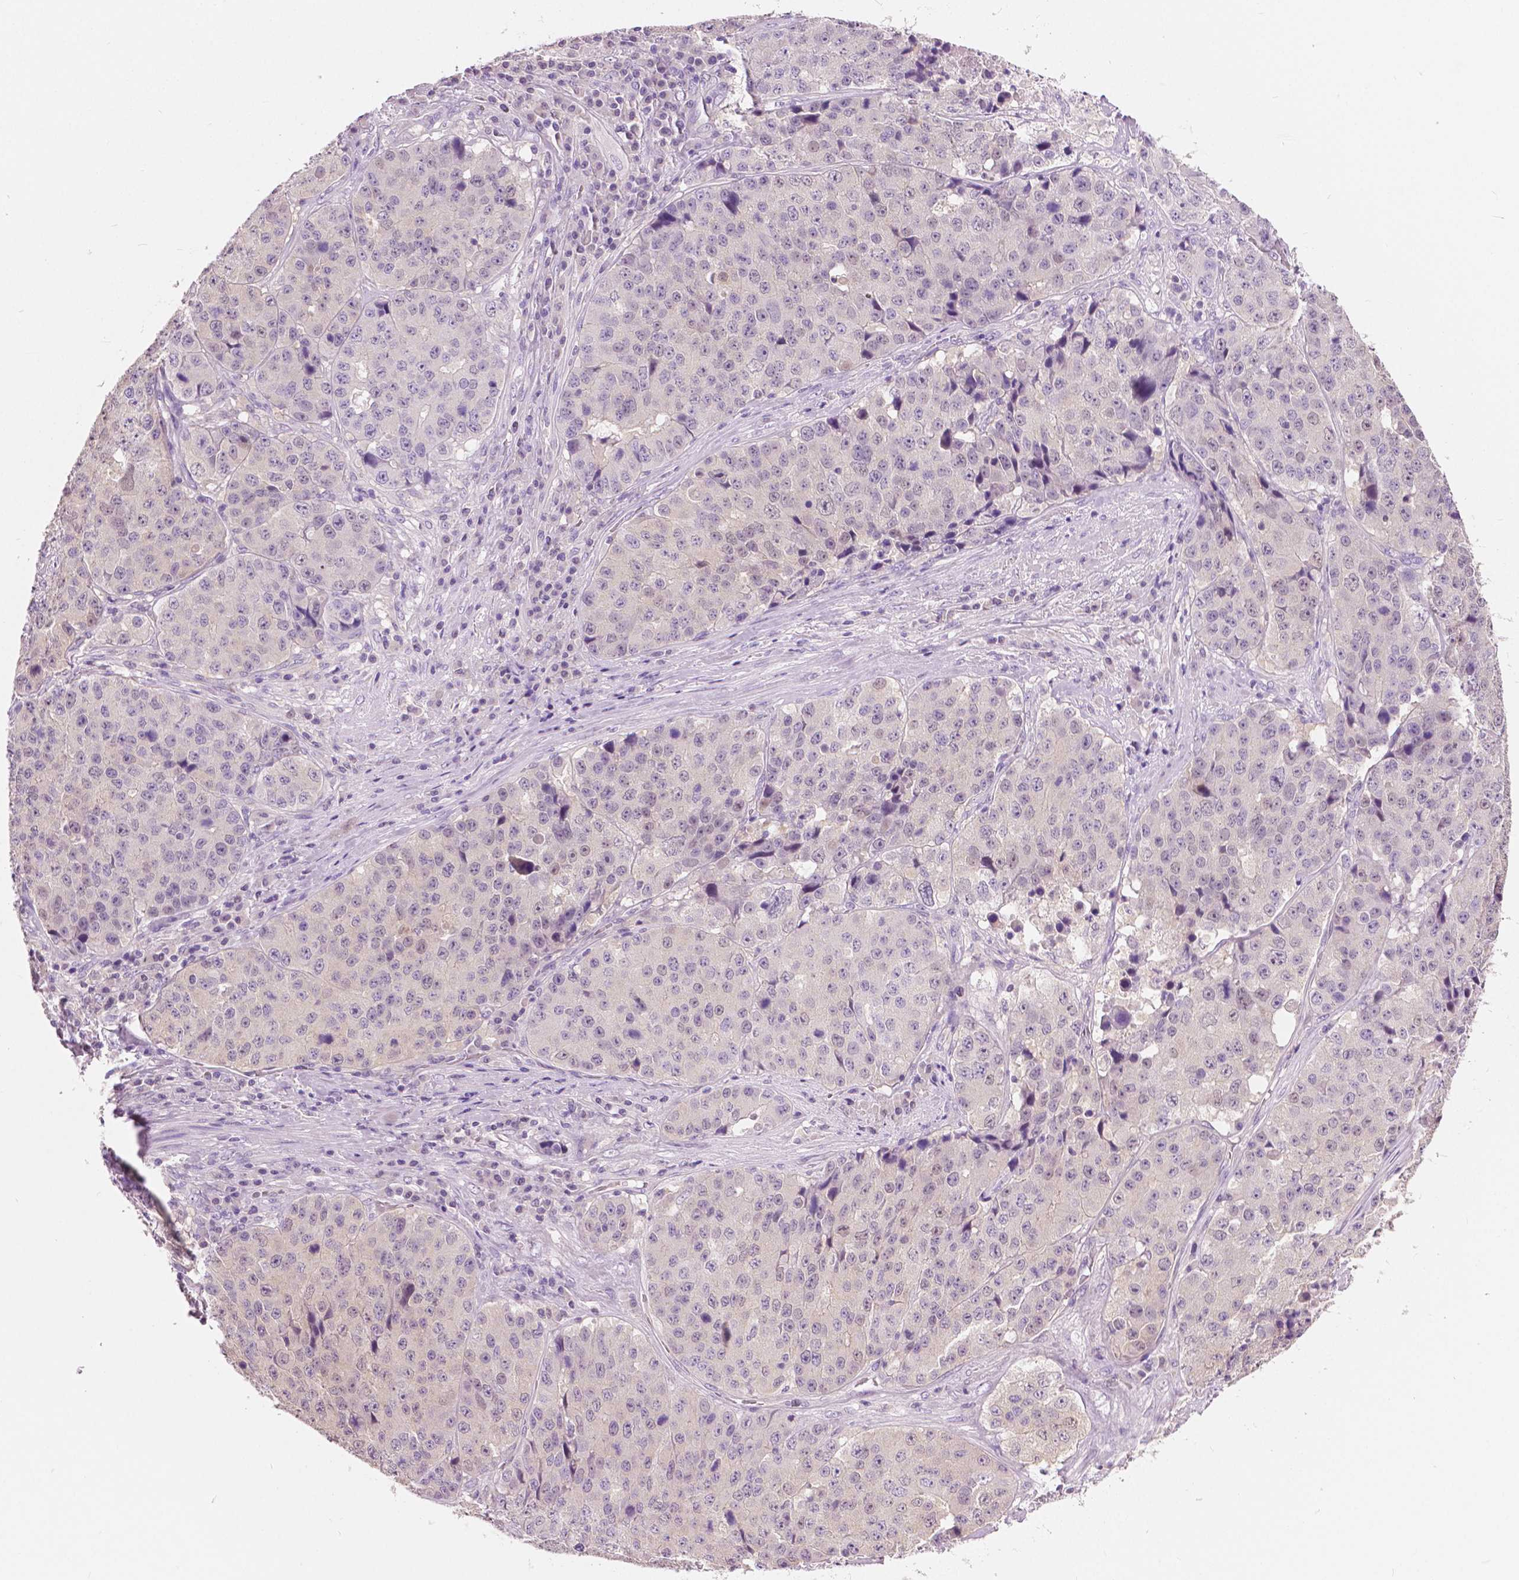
{"staining": {"intensity": "negative", "quantity": "none", "location": "none"}, "tissue": "stomach cancer", "cell_type": "Tumor cells", "image_type": "cancer", "snomed": [{"axis": "morphology", "description": "Adenocarcinoma, NOS"}, {"axis": "topography", "description": "Stomach"}], "caption": "Immunohistochemical staining of stomach cancer (adenocarcinoma) demonstrates no significant staining in tumor cells.", "gene": "TKFC", "patient": {"sex": "male", "age": 71}}